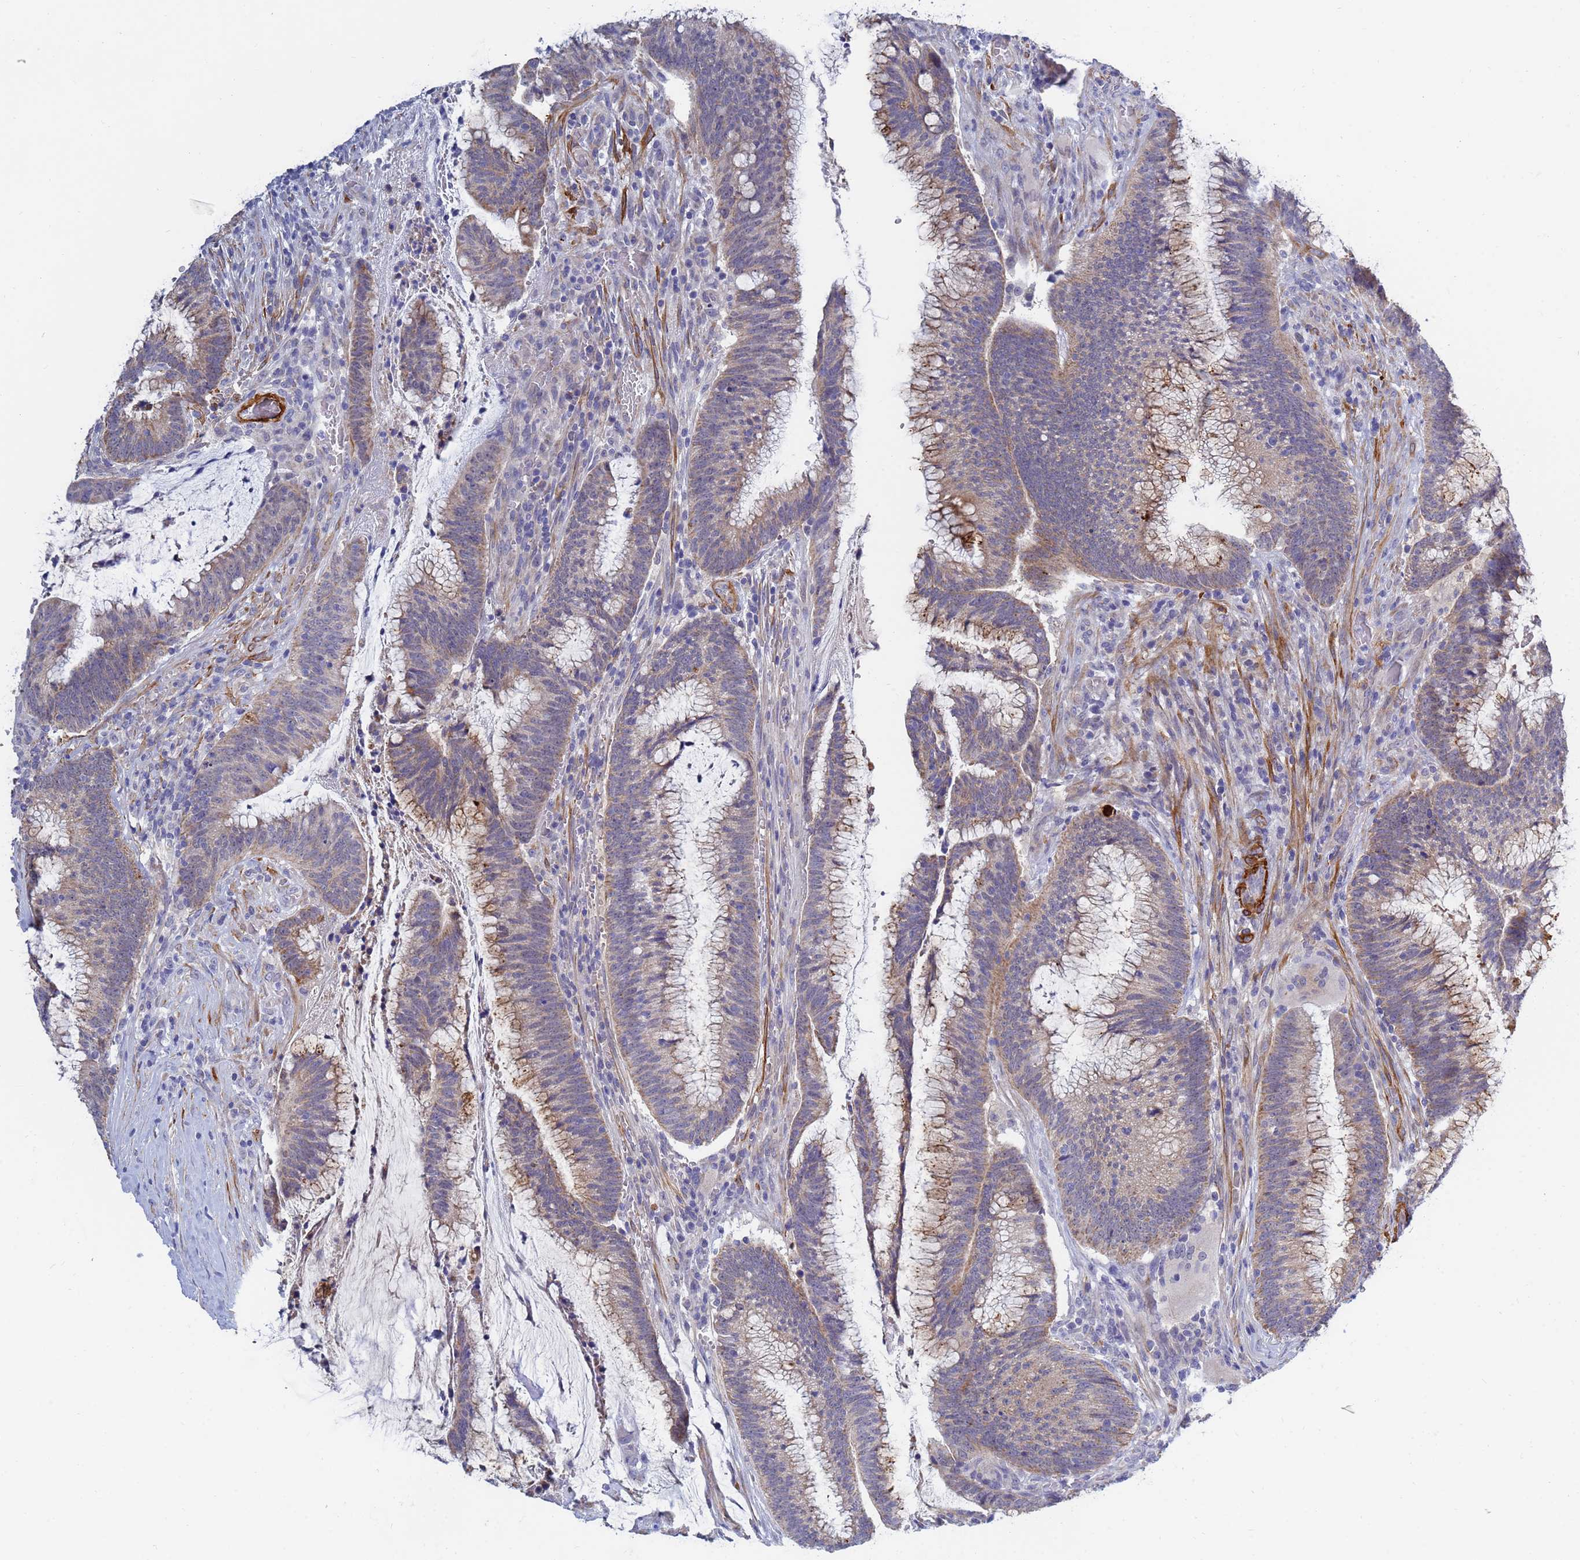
{"staining": {"intensity": "moderate", "quantity": "25%-75%", "location": "cytoplasmic/membranous"}, "tissue": "colorectal cancer", "cell_type": "Tumor cells", "image_type": "cancer", "snomed": [{"axis": "morphology", "description": "Adenocarcinoma, NOS"}, {"axis": "topography", "description": "Rectum"}], "caption": "Colorectal cancer (adenocarcinoma) was stained to show a protein in brown. There is medium levels of moderate cytoplasmic/membranous staining in approximately 25%-75% of tumor cells.", "gene": "SDR39U1", "patient": {"sex": "female", "age": 77}}